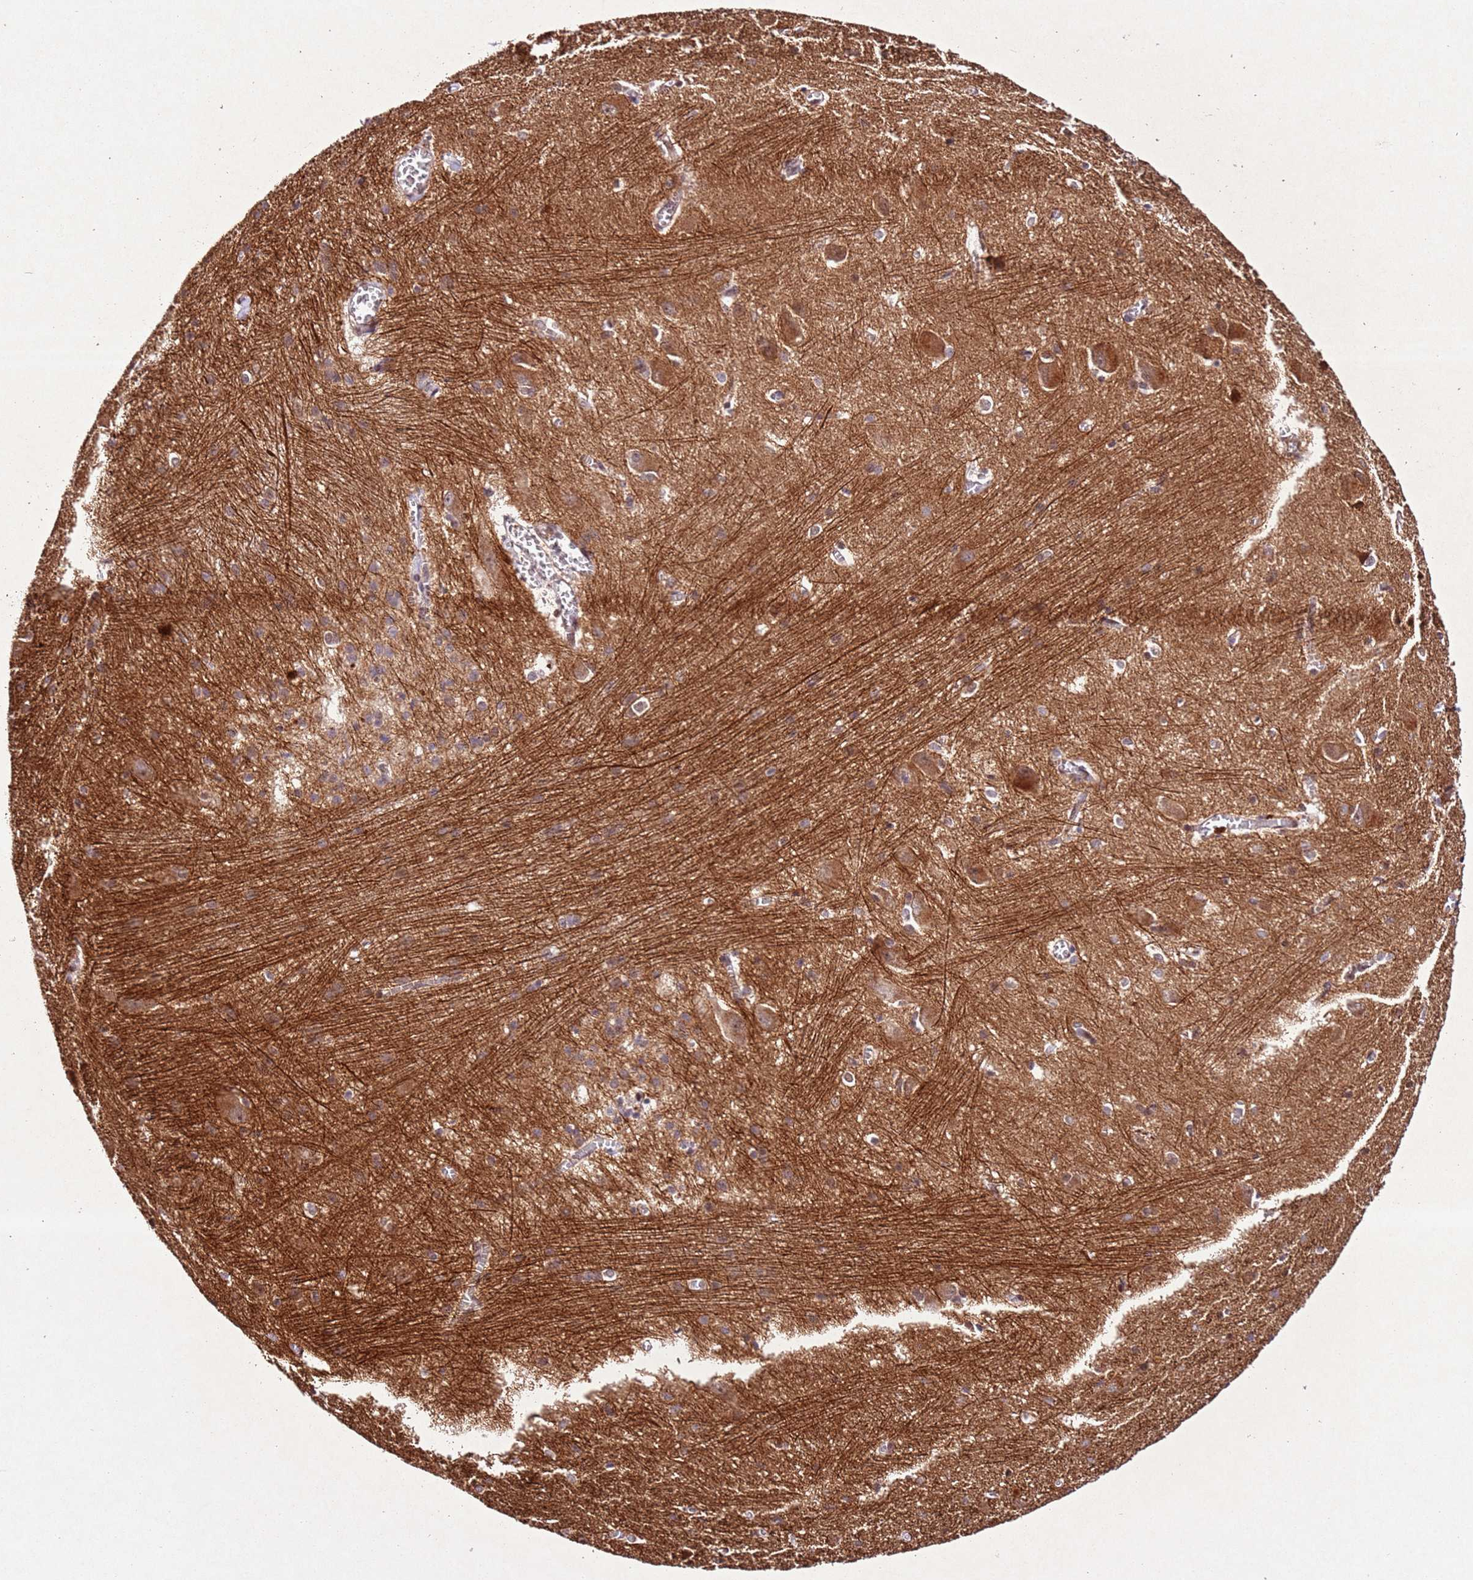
{"staining": {"intensity": "weak", "quantity": ">75%", "location": "cytoplasmic/membranous"}, "tissue": "caudate", "cell_type": "Glial cells", "image_type": "normal", "snomed": [{"axis": "morphology", "description": "Normal tissue, NOS"}, {"axis": "topography", "description": "Lateral ventricle wall"}], "caption": "Approximately >75% of glial cells in benign caudate show weak cytoplasmic/membranous protein expression as visualized by brown immunohistochemical staining.", "gene": "PTMA", "patient": {"sex": "male", "age": 37}}